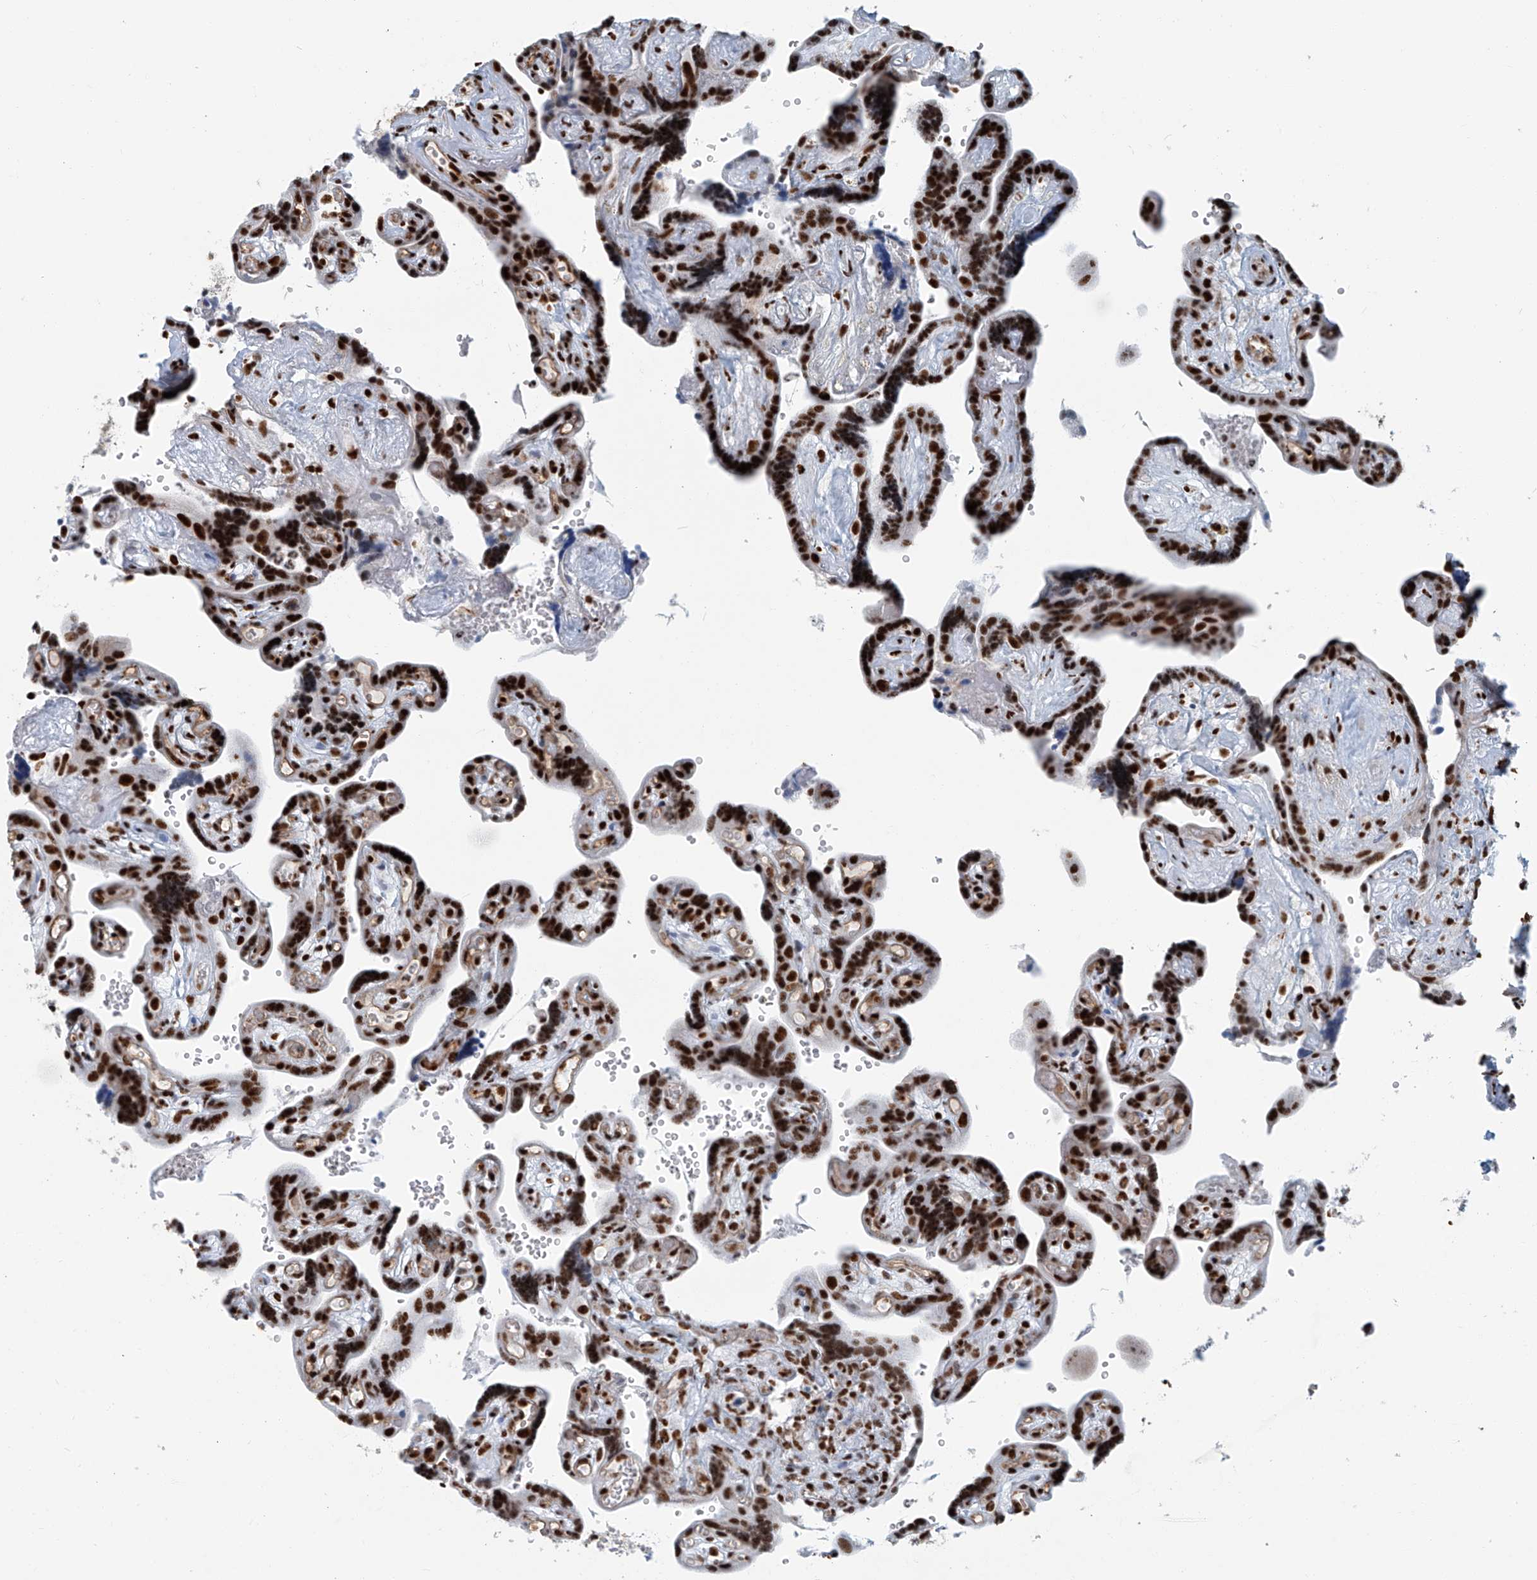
{"staining": {"intensity": "strong", "quantity": ">75%", "location": "nuclear"}, "tissue": "placenta", "cell_type": "Decidual cells", "image_type": "normal", "snomed": [{"axis": "morphology", "description": "Normal tissue, NOS"}, {"axis": "topography", "description": "Placenta"}], "caption": "High-magnification brightfield microscopy of unremarkable placenta stained with DAB (brown) and counterstained with hematoxylin (blue). decidual cells exhibit strong nuclear positivity is identified in approximately>75% of cells. (DAB IHC with brightfield microscopy, high magnification).", "gene": "ENSG00000257390", "patient": {"sex": "female", "age": 30}}